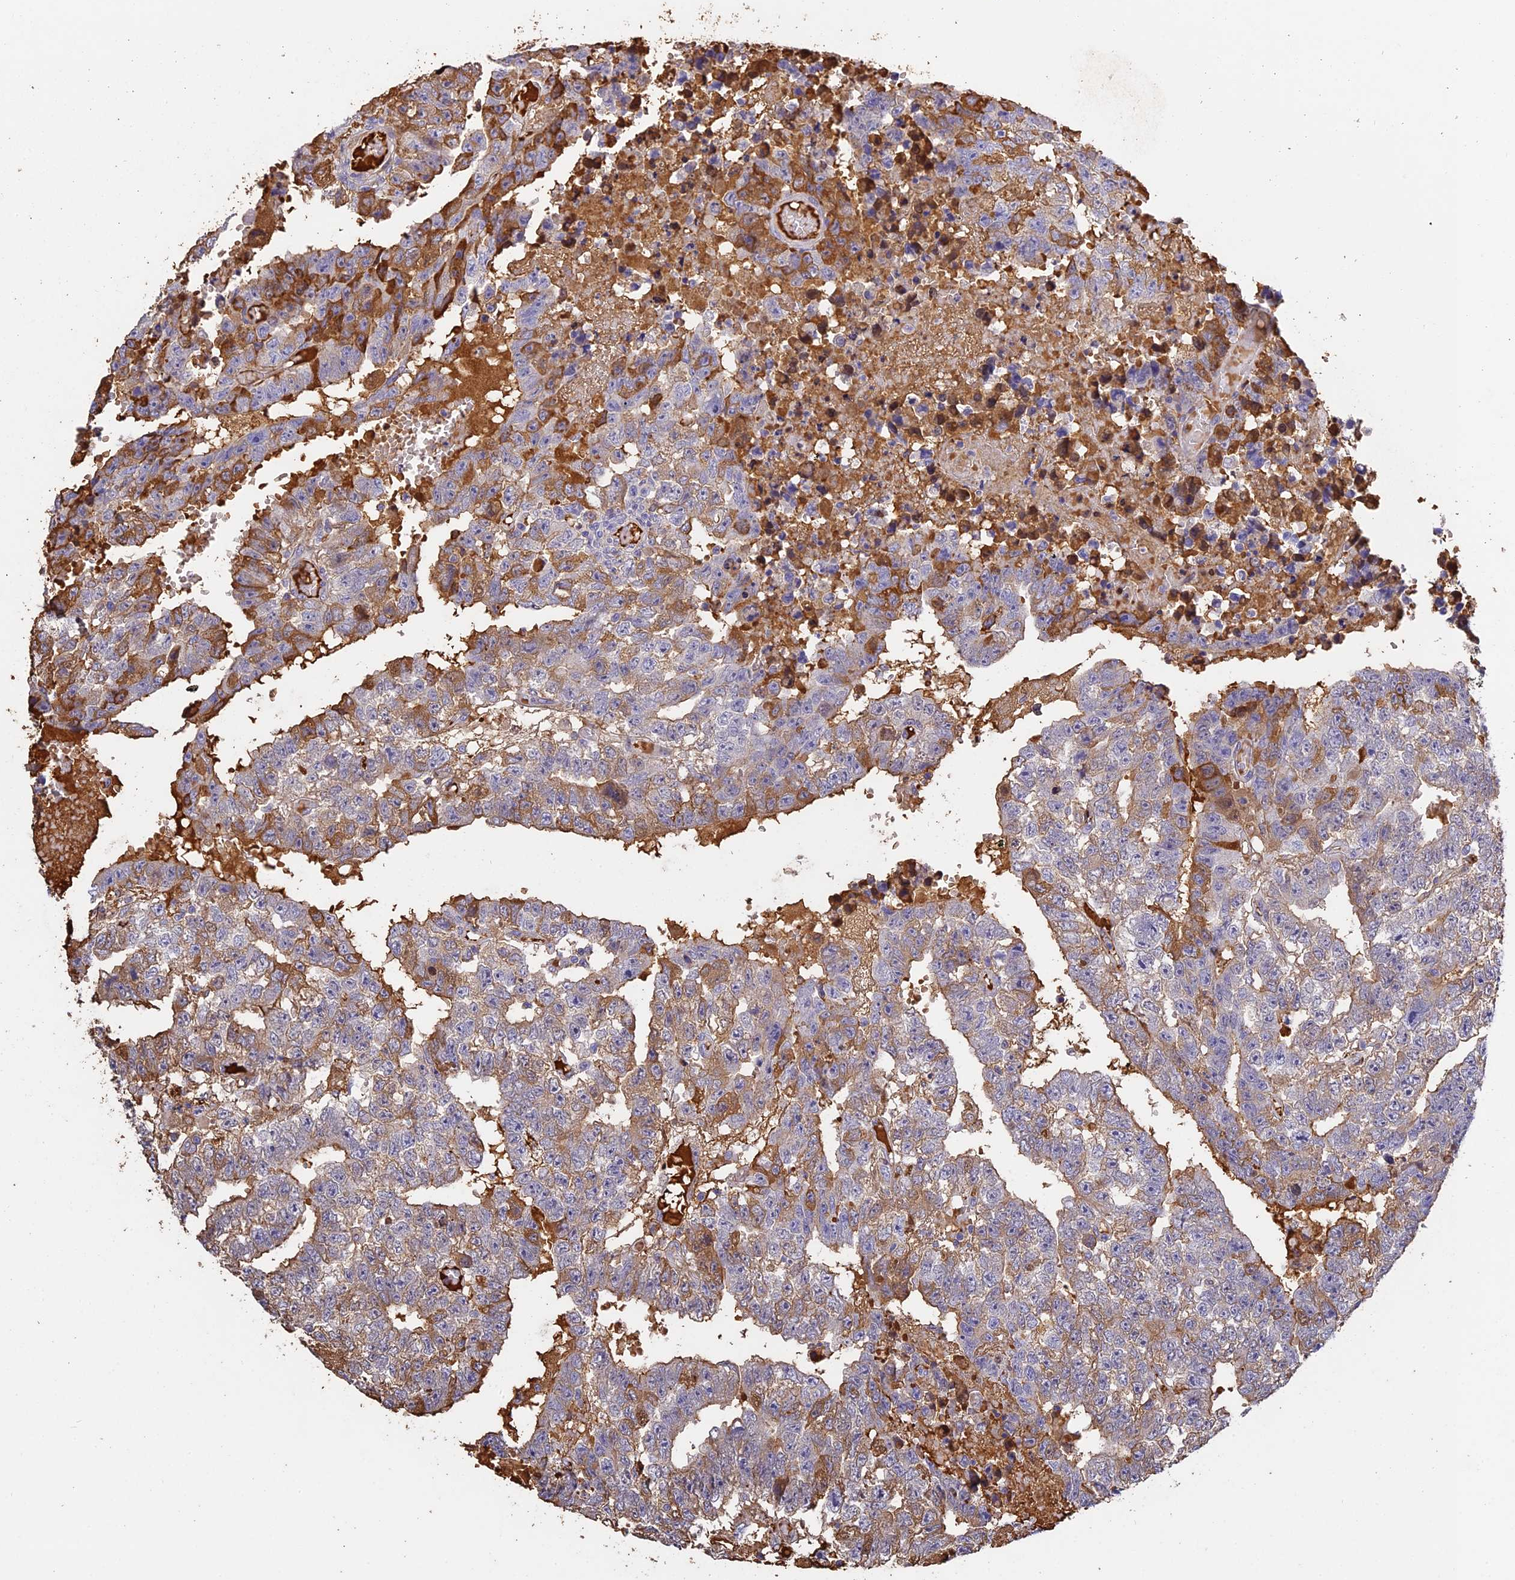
{"staining": {"intensity": "moderate", "quantity": "25%-75%", "location": "cytoplasmic/membranous"}, "tissue": "testis cancer", "cell_type": "Tumor cells", "image_type": "cancer", "snomed": [{"axis": "morphology", "description": "Carcinoma, Embryonal, NOS"}, {"axis": "topography", "description": "Testis"}], "caption": "Embryonal carcinoma (testis) was stained to show a protein in brown. There is medium levels of moderate cytoplasmic/membranous staining in approximately 25%-75% of tumor cells.", "gene": "PZP", "patient": {"sex": "male", "age": 25}}